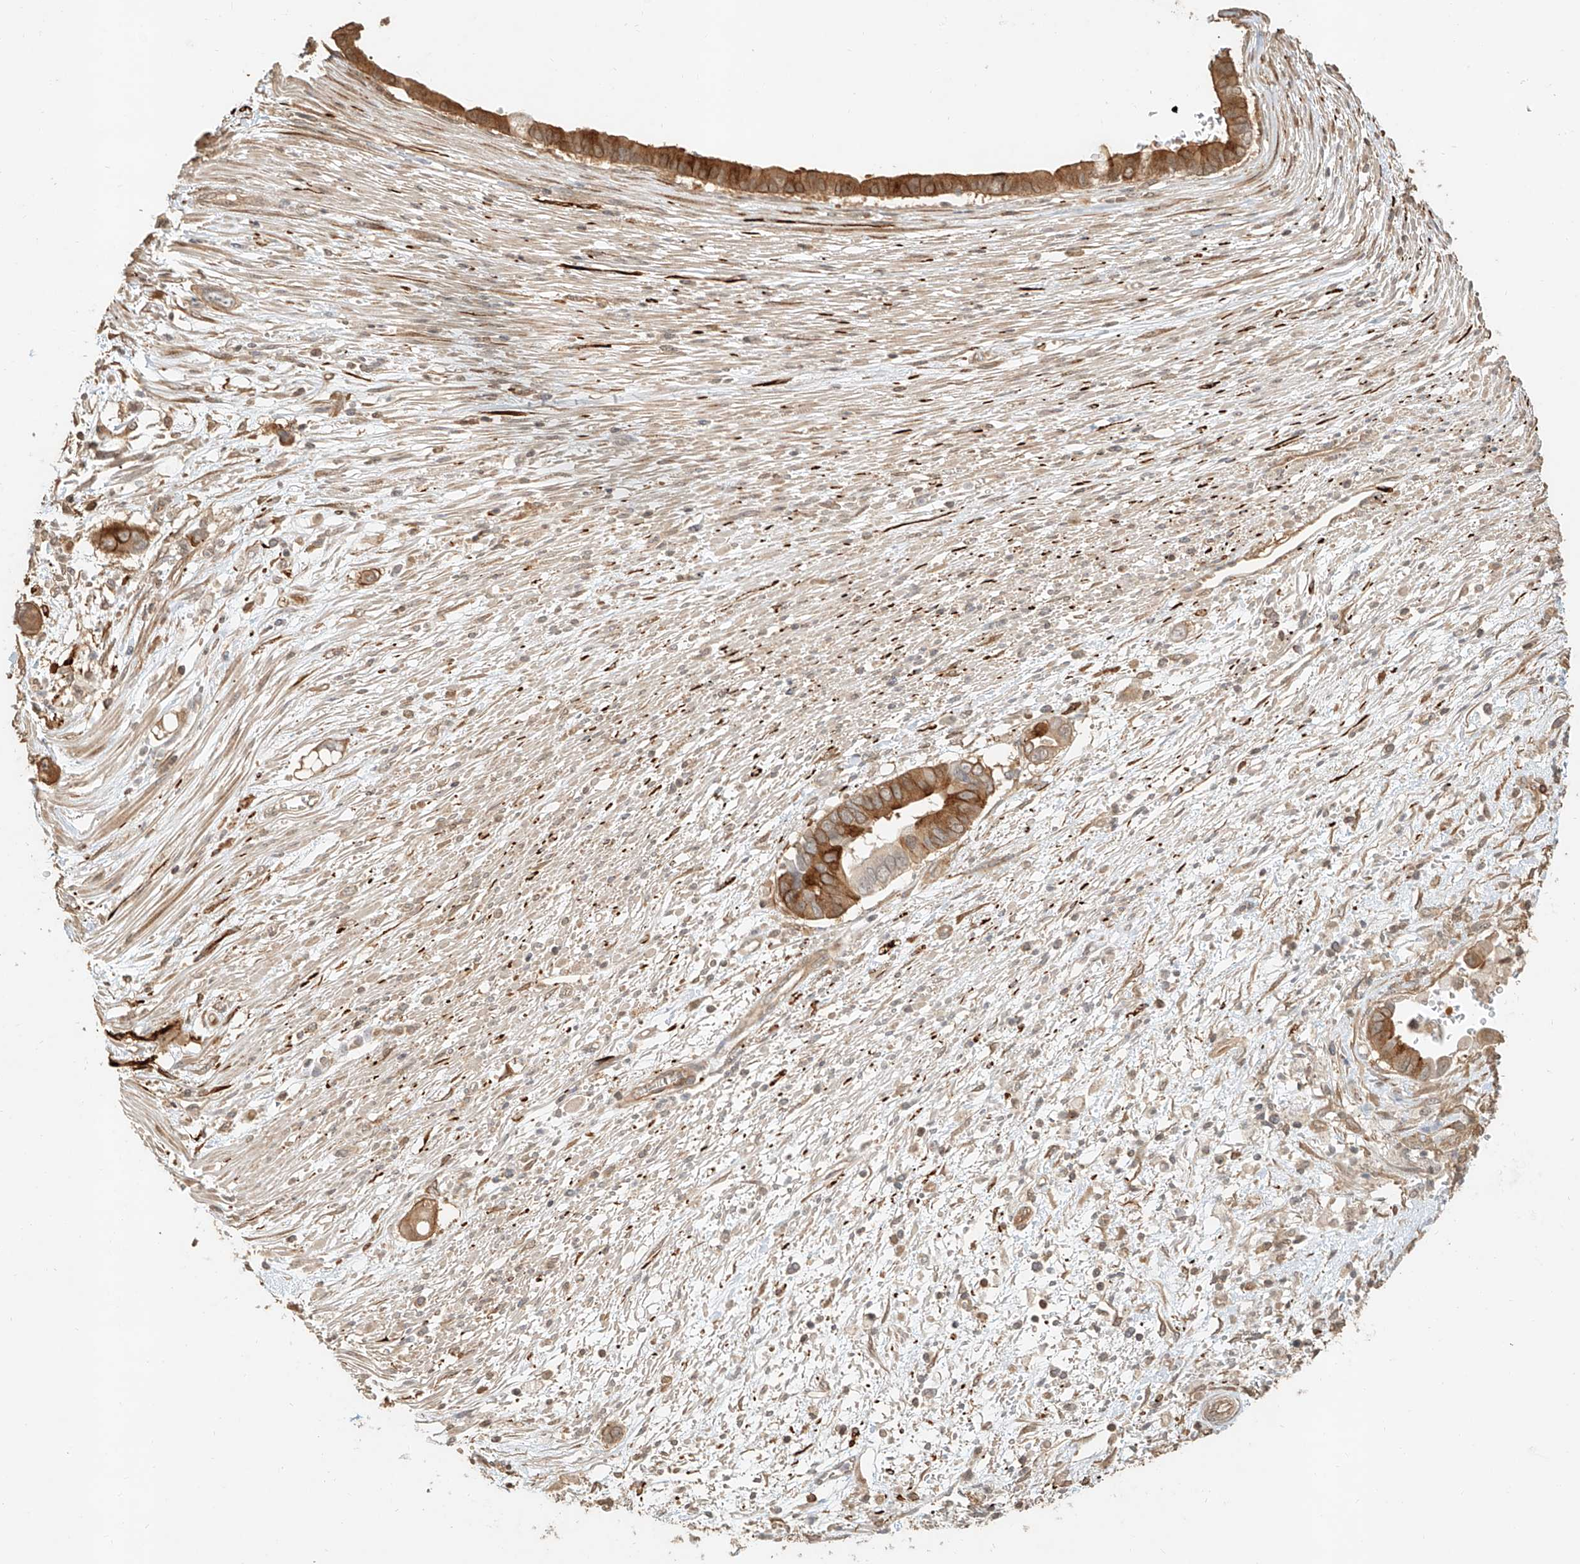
{"staining": {"intensity": "moderate", "quantity": ">75%", "location": "cytoplasmic/membranous"}, "tissue": "pancreatic cancer", "cell_type": "Tumor cells", "image_type": "cancer", "snomed": [{"axis": "morphology", "description": "Adenocarcinoma, NOS"}, {"axis": "topography", "description": "Pancreas"}], "caption": "Immunohistochemistry (IHC) of human pancreatic cancer reveals medium levels of moderate cytoplasmic/membranous expression in about >75% of tumor cells. (DAB (3,3'-diaminobenzidine) IHC, brown staining for protein, blue staining for nuclei).", "gene": "NAP1L1", "patient": {"sex": "male", "age": 68}}